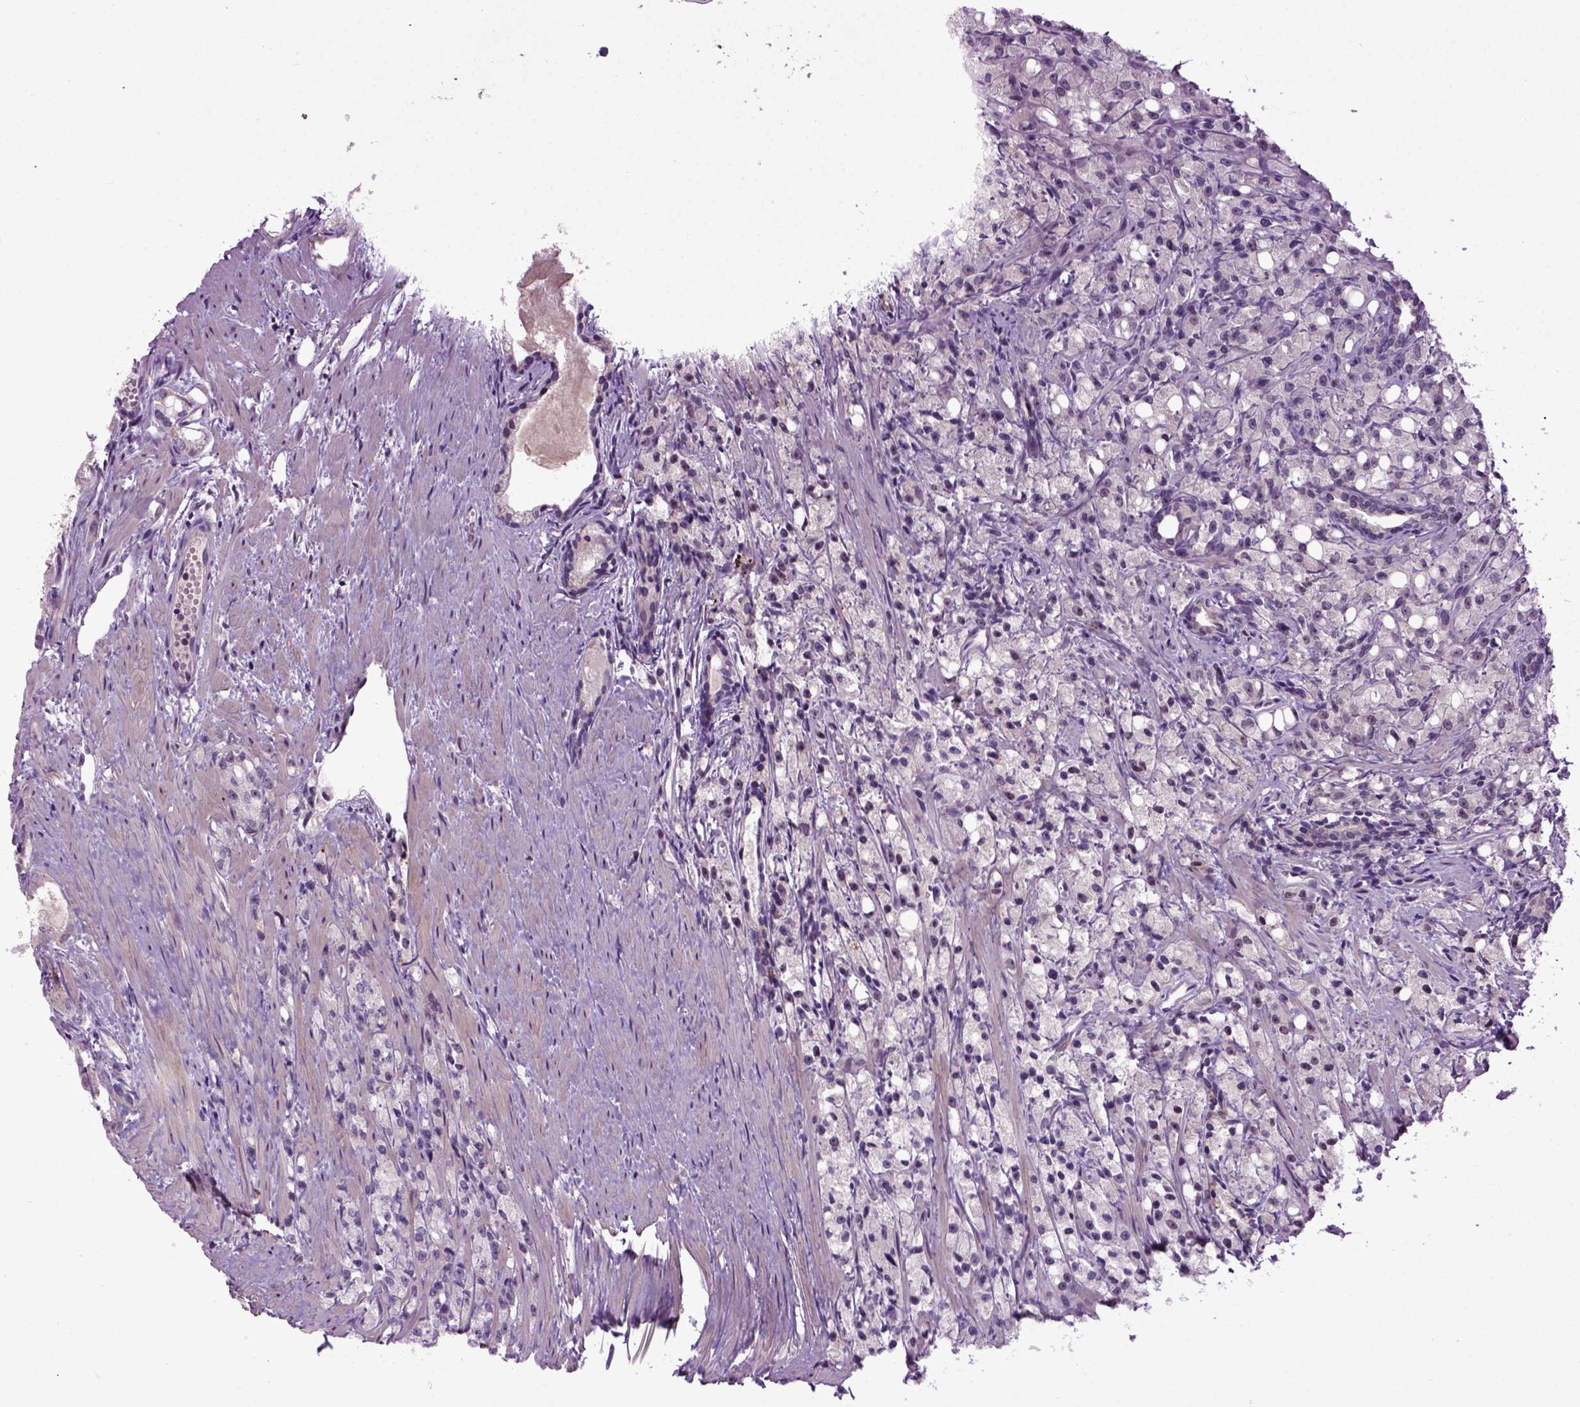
{"staining": {"intensity": "negative", "quantity": "none", "location": "none"}, "tissue": "prostate cancer", "cell_type": "Tumor cells", "image_type": "cancer", "snomed": [{"axis": "morphology", "description": "Adenocarcinoma, High grade"}, {"axis": "topography", "description": "Prostate"}], "caption": "IHC image of human prostate cancer stained for a protein (brown), which reveals no positivity in tumor cells.", "gene": "RAB43", "patient": {"sex": "male", "age": 75}}